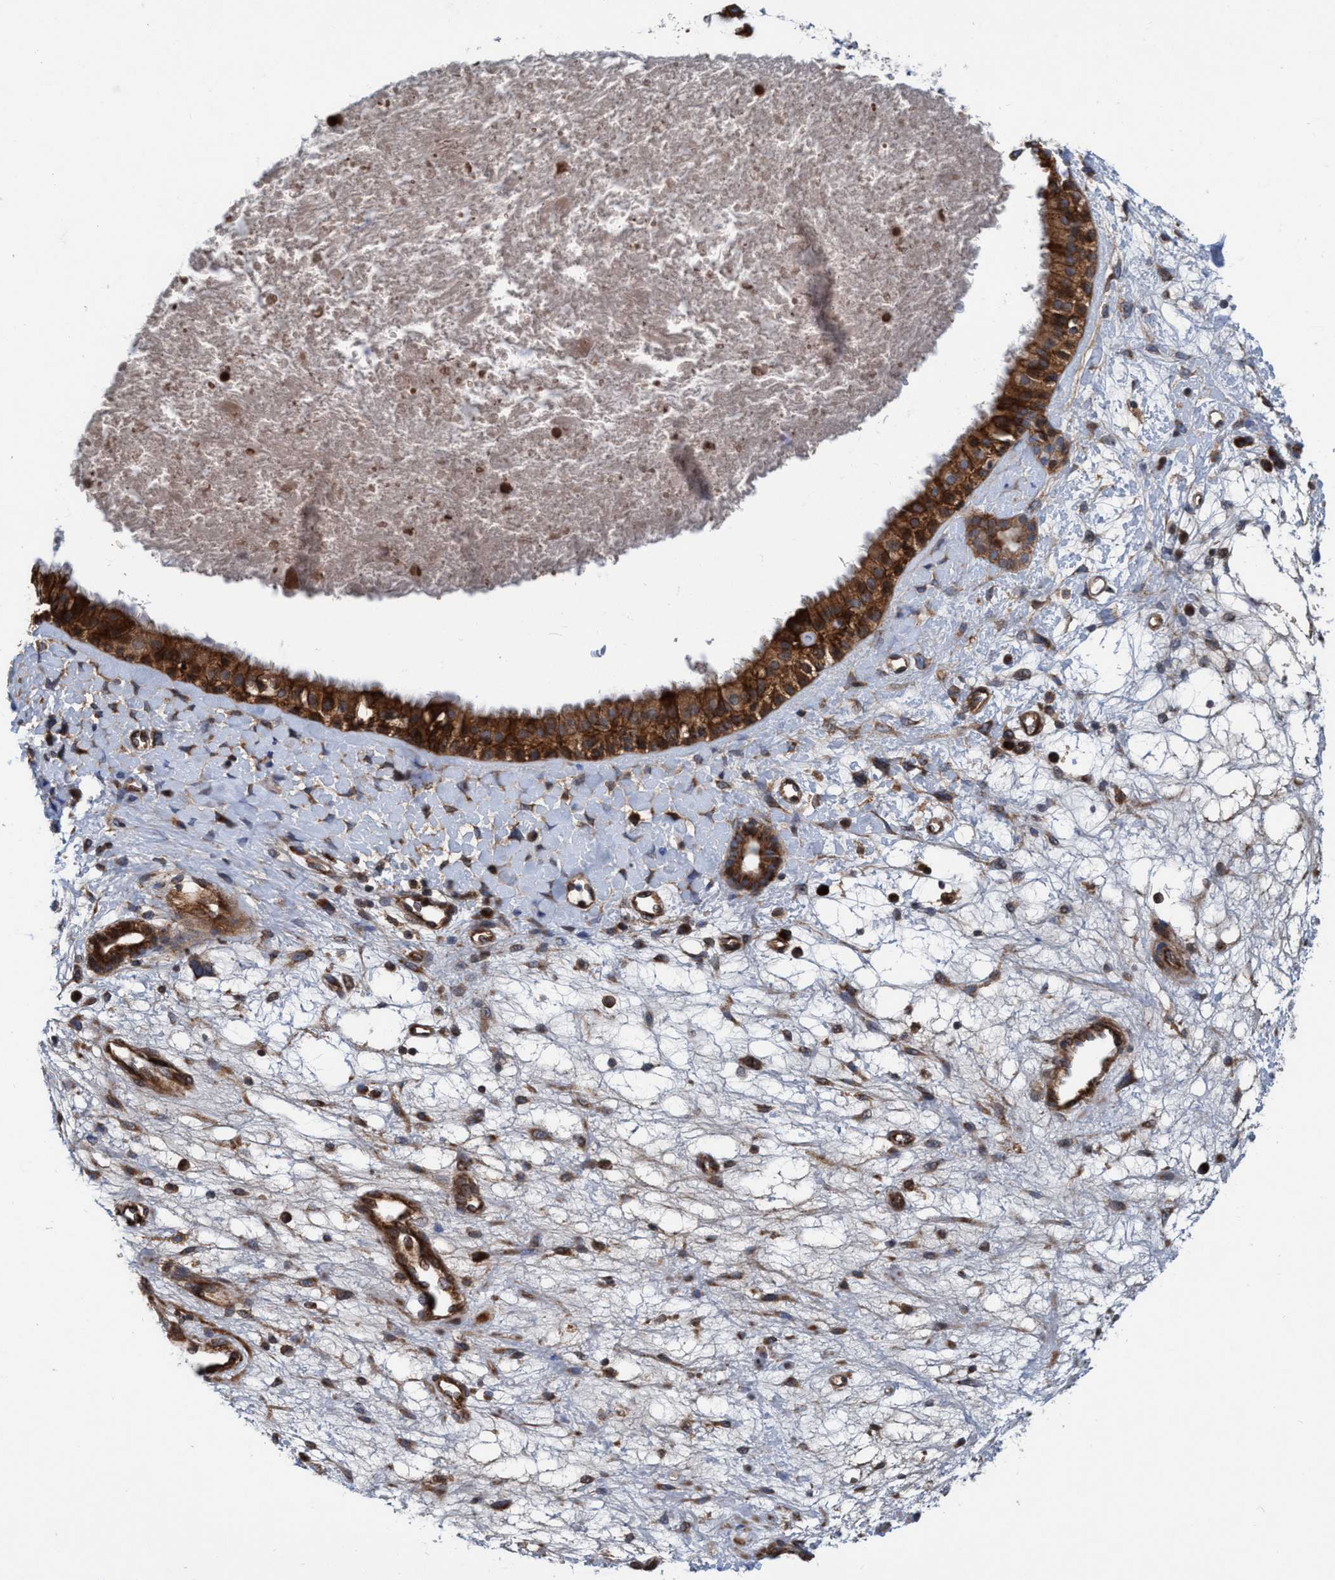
{"staining": {"intensity": "strong", "quantity": ">75%", "location": "cytoplasmic/membranous"}, "tissue": "nasopharynx", "cell_type": "Respiratory epithelial cells", "image_type": "normal", "snomed": [{"axis": "morphology", "description": "Normal tissue, NOS"}, {"axis": "topography", "description": "Nasopharynx"}], "caption": "Respiratory epithelial cells show strong cytoplasmic/membranous staining in approximately >75% of cells in benign nasopharynx. The staining is performed using DAB (3,3'-diaminobenzidine) brown chromogen to label protein expression. The nuclei are counter-stained blue using hematoxylin.", "gene": "SLC16A3", "patient": {"sex": "male", "age": 22}}